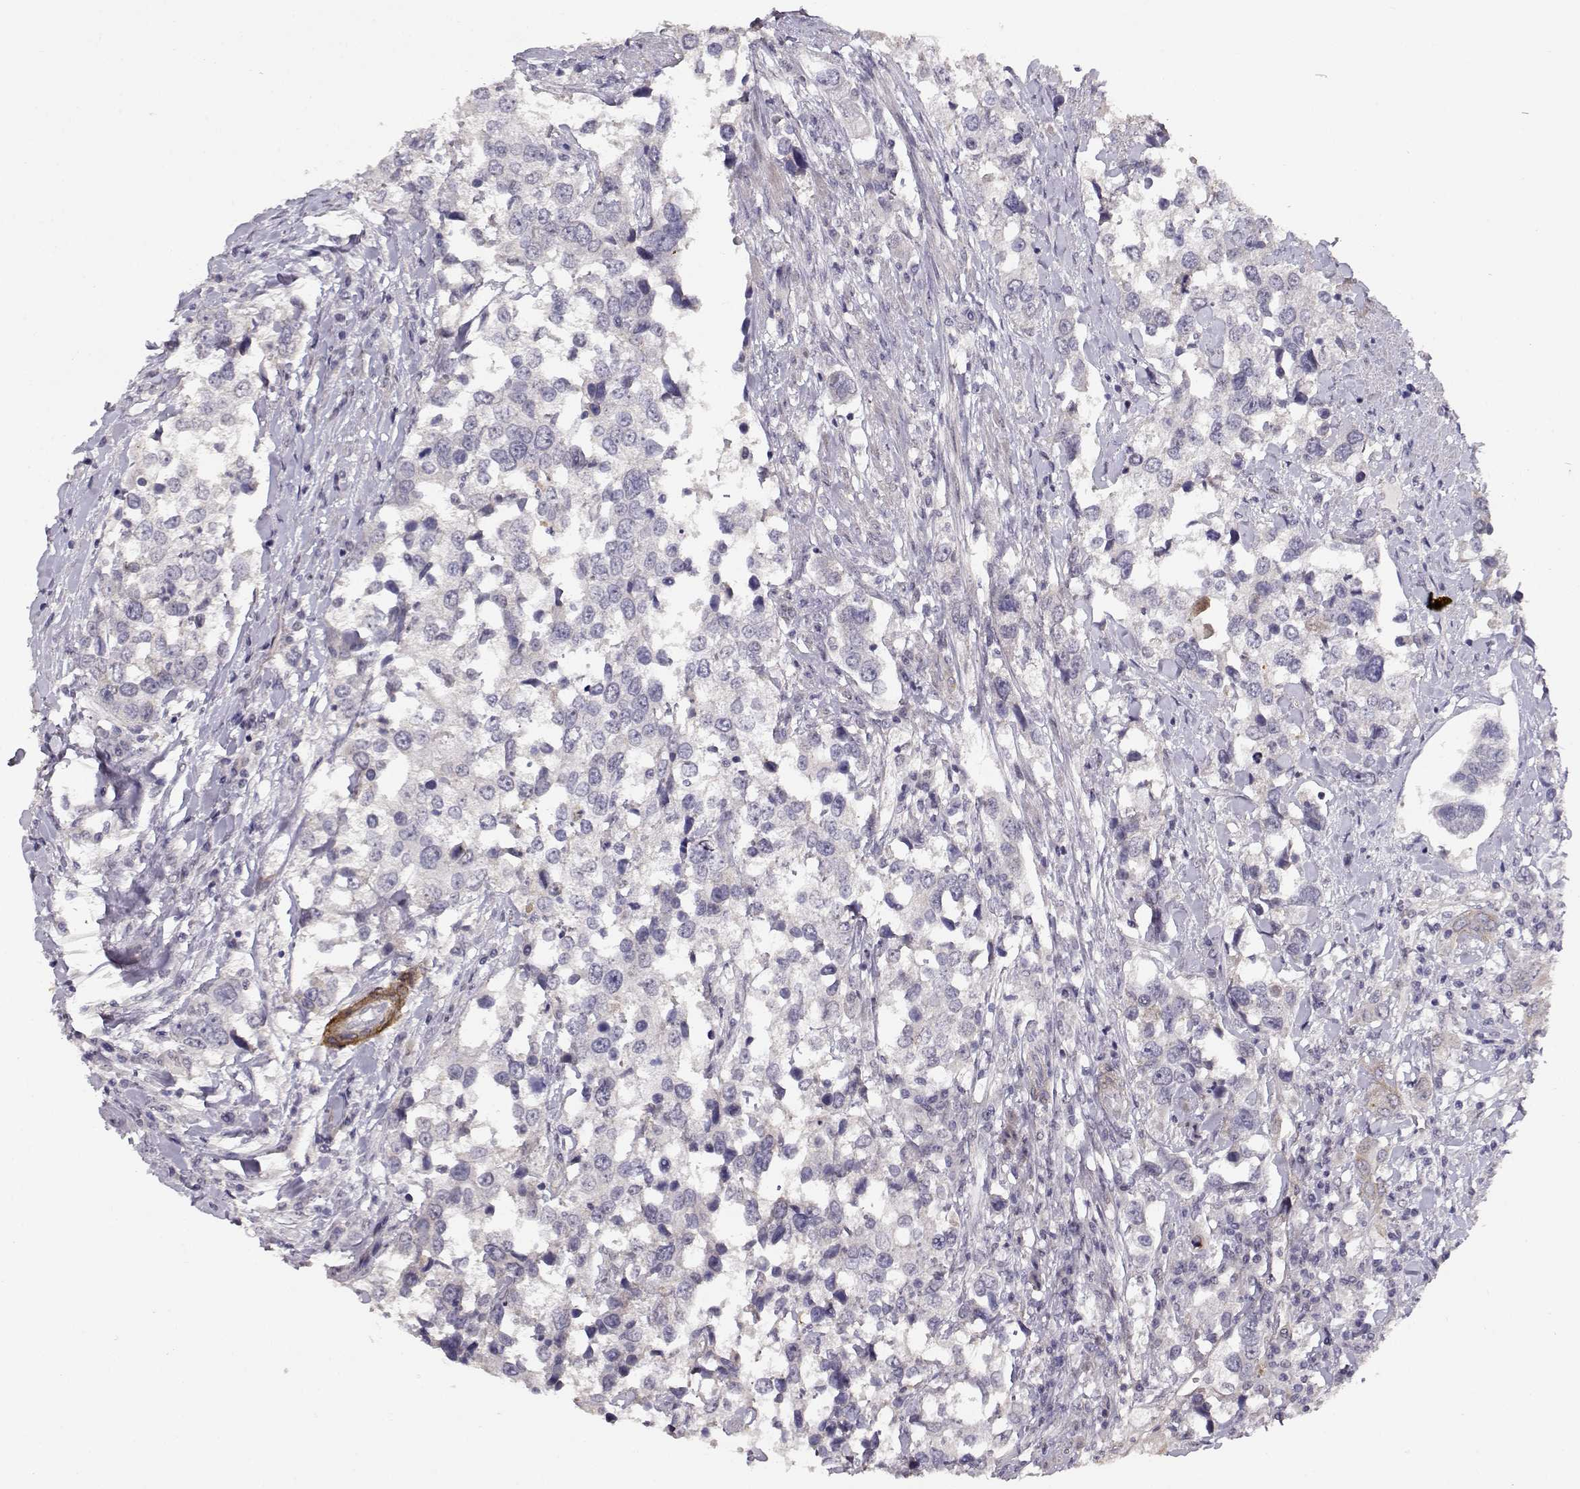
{"staining": {"intensity": "negative", "quantity": "none", "location": "none"}, "tissue": "urothelial cancer", "cell_type": "Tumor cells", "image_type": "cancer", "snomed": [{"axis": "morphology", "description": "Urothelial carcinoma, NOS"}, {"axis": "morphology", "description": "Urothelial carcinoma, High grade"}, {"axis": "topography", "description": "Urinary bladder"}], "caption": "IHC image of urothelial cancer stained for a protein (brown), which reveals no staining in tumor cells.", "gene": "LAMA5", "patient": {"sex": "male", "age": 63}}